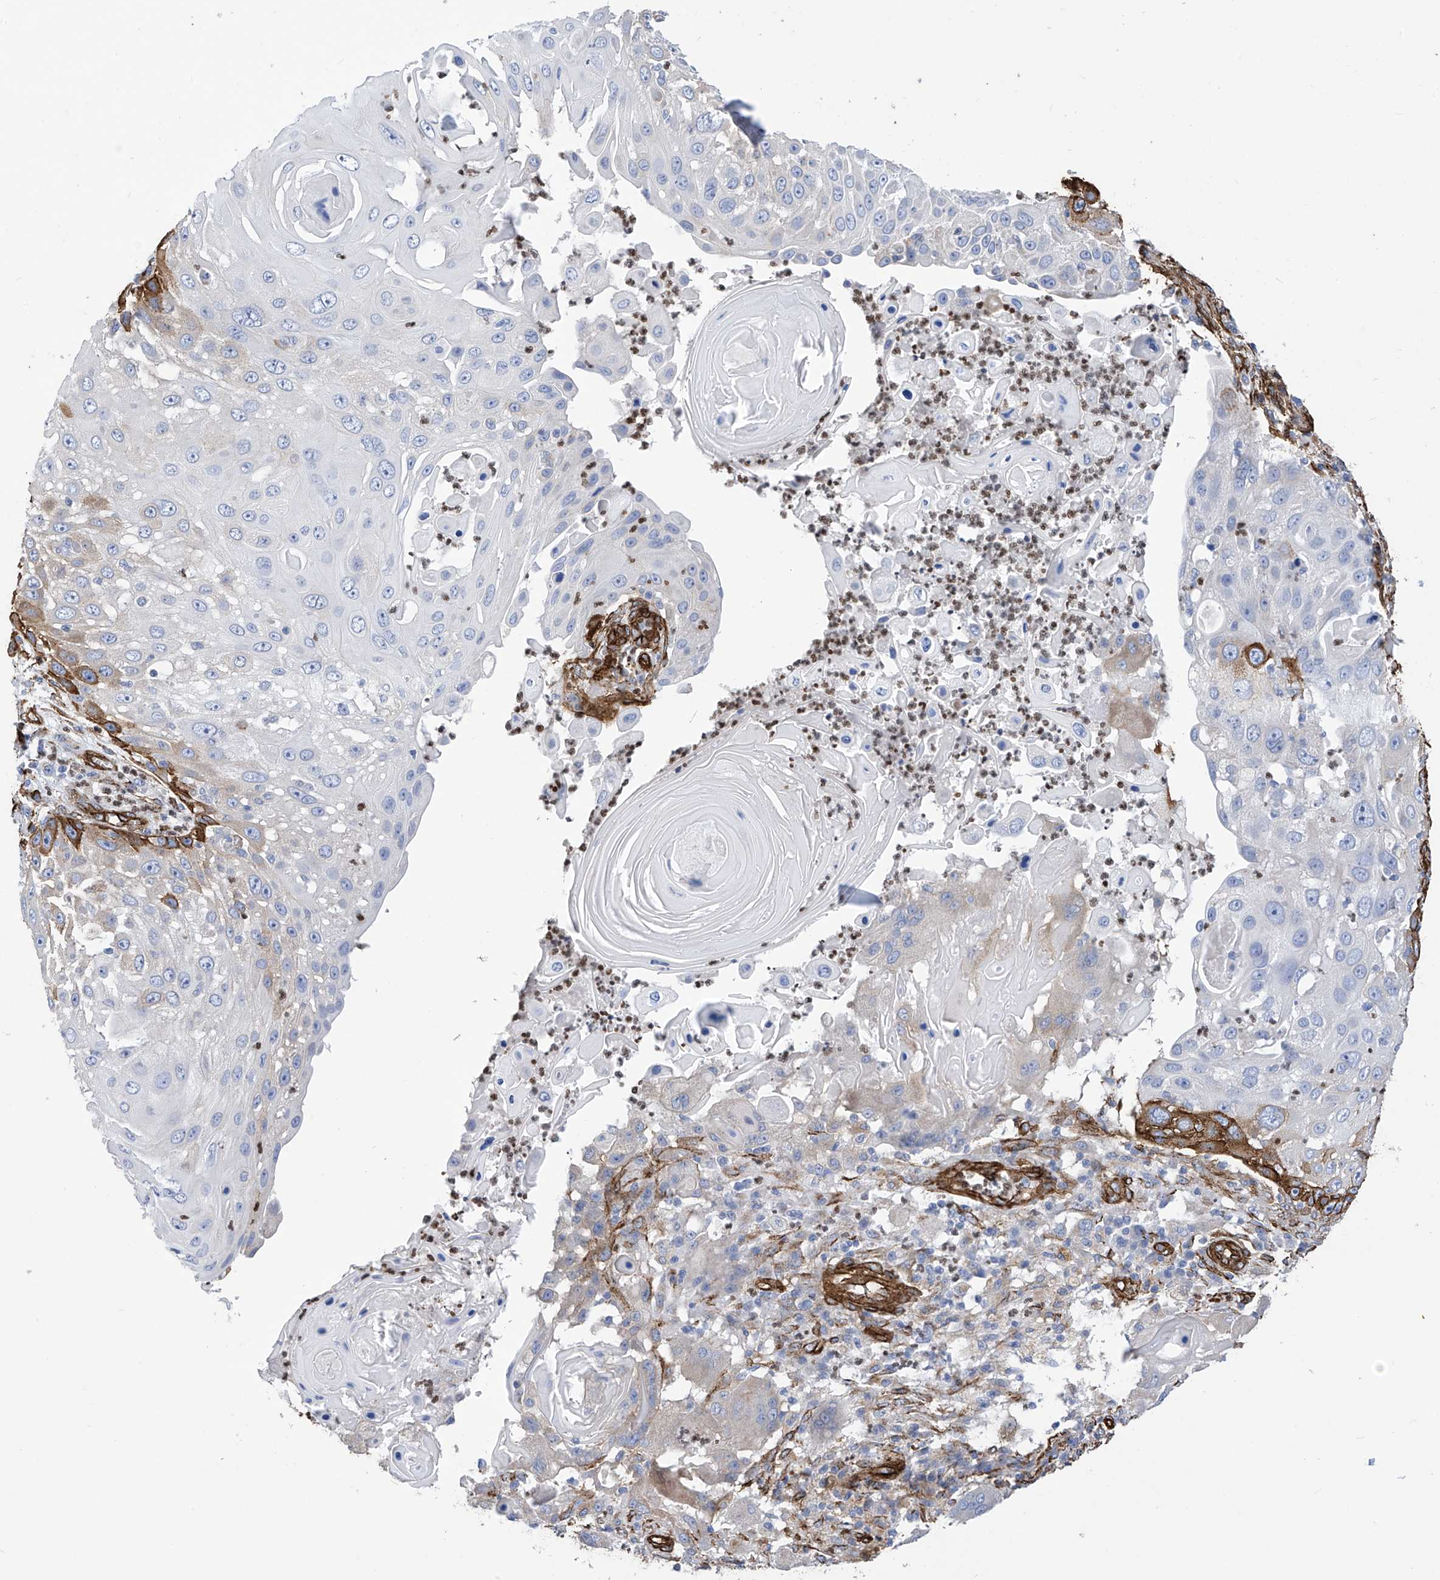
{"staining": {"intensity": "strong", "quantity": "25%-75%", "location": "cytoplasmic/membranous"}, "tissue": "skin cancer", "cell_type": "Tumor cells", "image_type": "cancer", "snomed": [{"axis": "morphology", "description": "Squamous cell carcinoma, NOS"}, {"axis": "topography", "description": "Skin"}], "caption": "Protein expression analysis of human skin cancer reveals strong cytoplasmic/membranous expression in approximately 25%-75% of tumor cells. The staining is performed using DAB (3,3'-diaminobenzidine) brown chromogen to label protein expression. The nuclei are counter-stained blue using hematoxylin.", "gene": "UBTD1", "patient": {"sex": "female", "age": 44}}